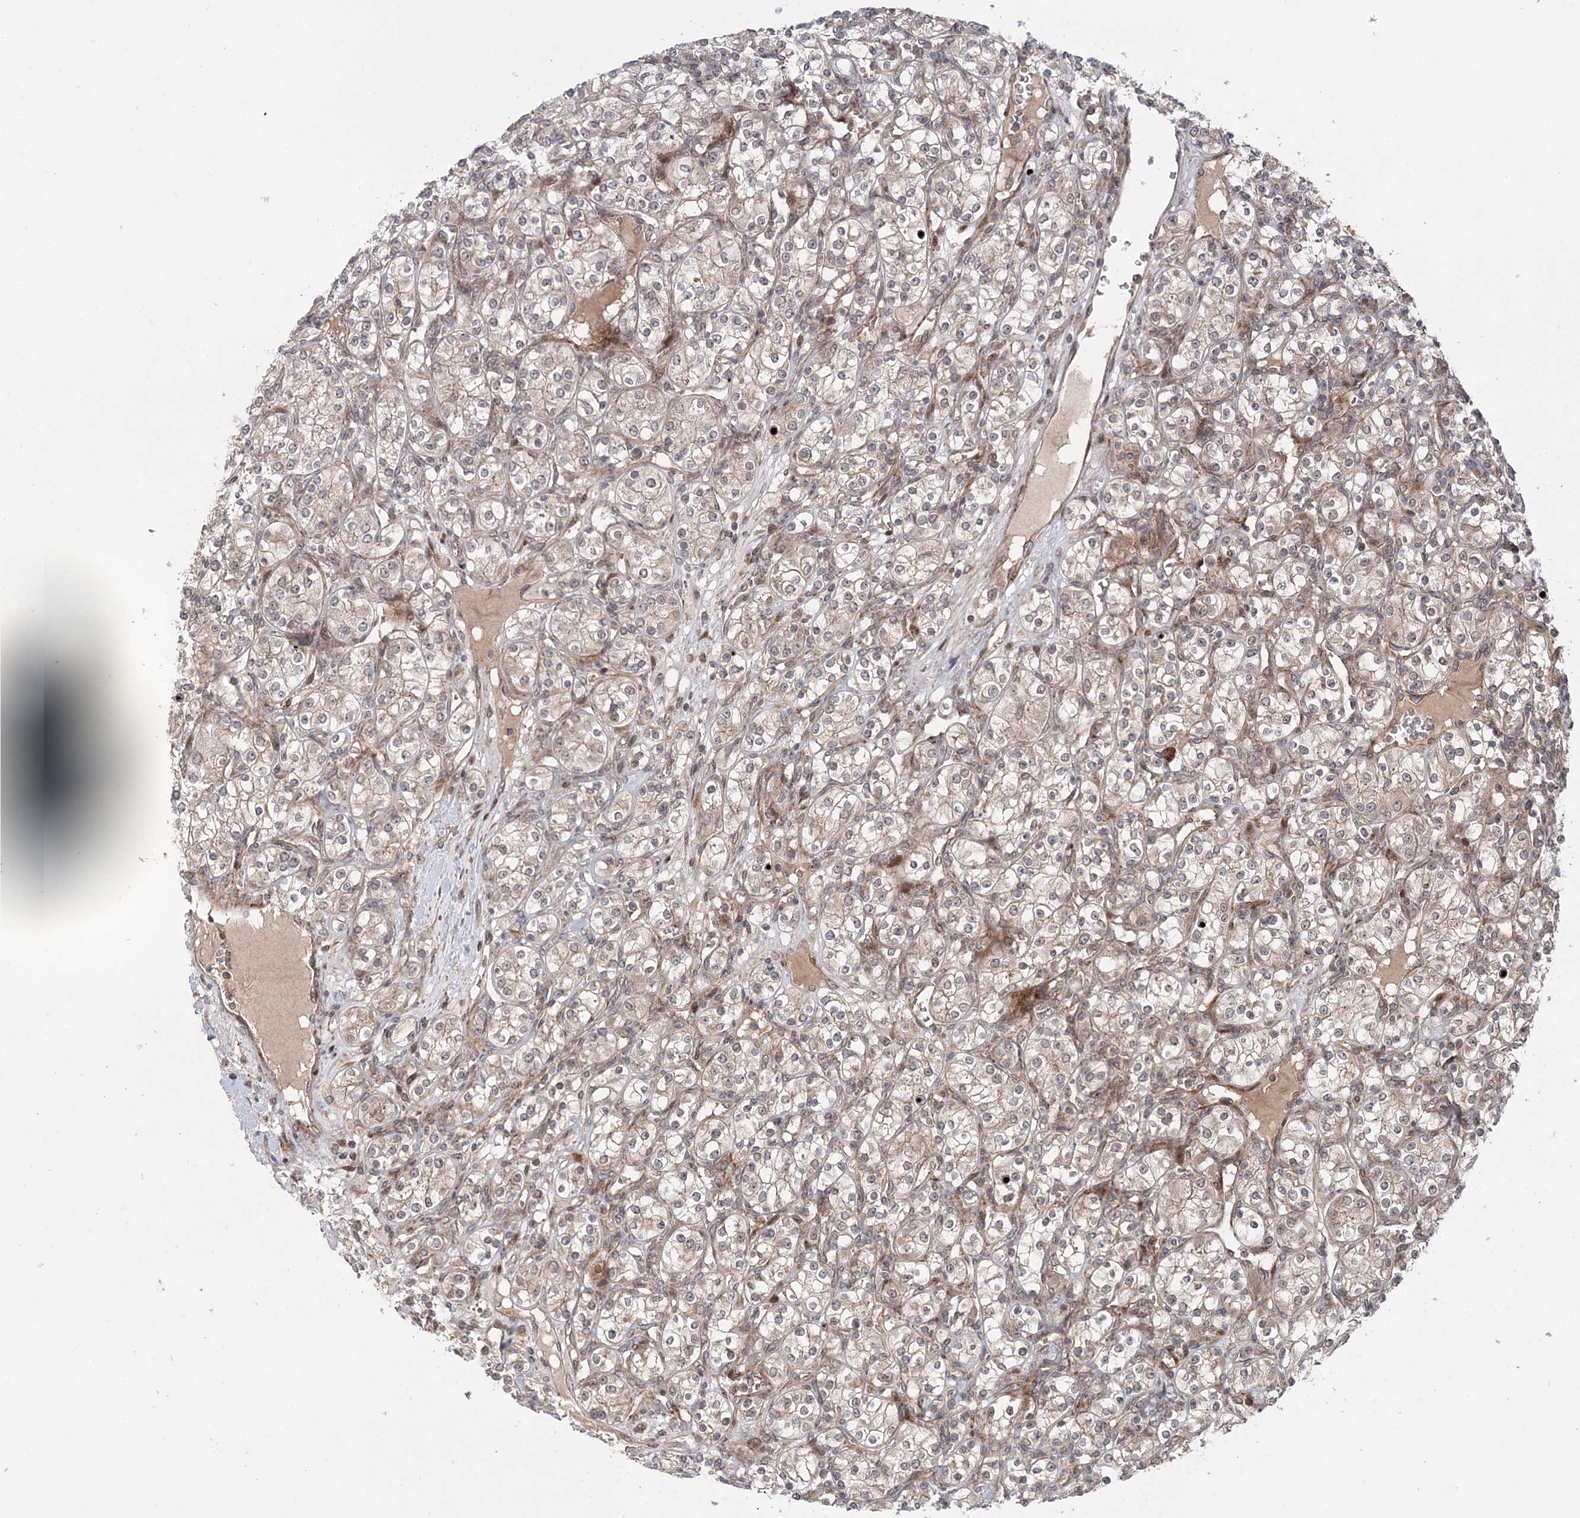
{"staining": {"intensity": "weak", "quantity": "25%-75%", "location": "cytoplasmic/membranous"}, "tissue": "renal cancer", "cell_type": "Tumor cells", "image_type": "cancer", "snomed": [{"axis": "morphology", "description": "Adenocarcinoma, NOS"}, {"axis": "topography", "description": "Kidney"}], "caption": "A high-resolution image shows immunohistochemistry staining of adenocarcinoma (renal), which demonstrates weak cytoplasmic/membranous positivity in about 25%-75% of tumor cells.", "gene": "UBTD2", "patient": {"sex": "male", "age": 77}}